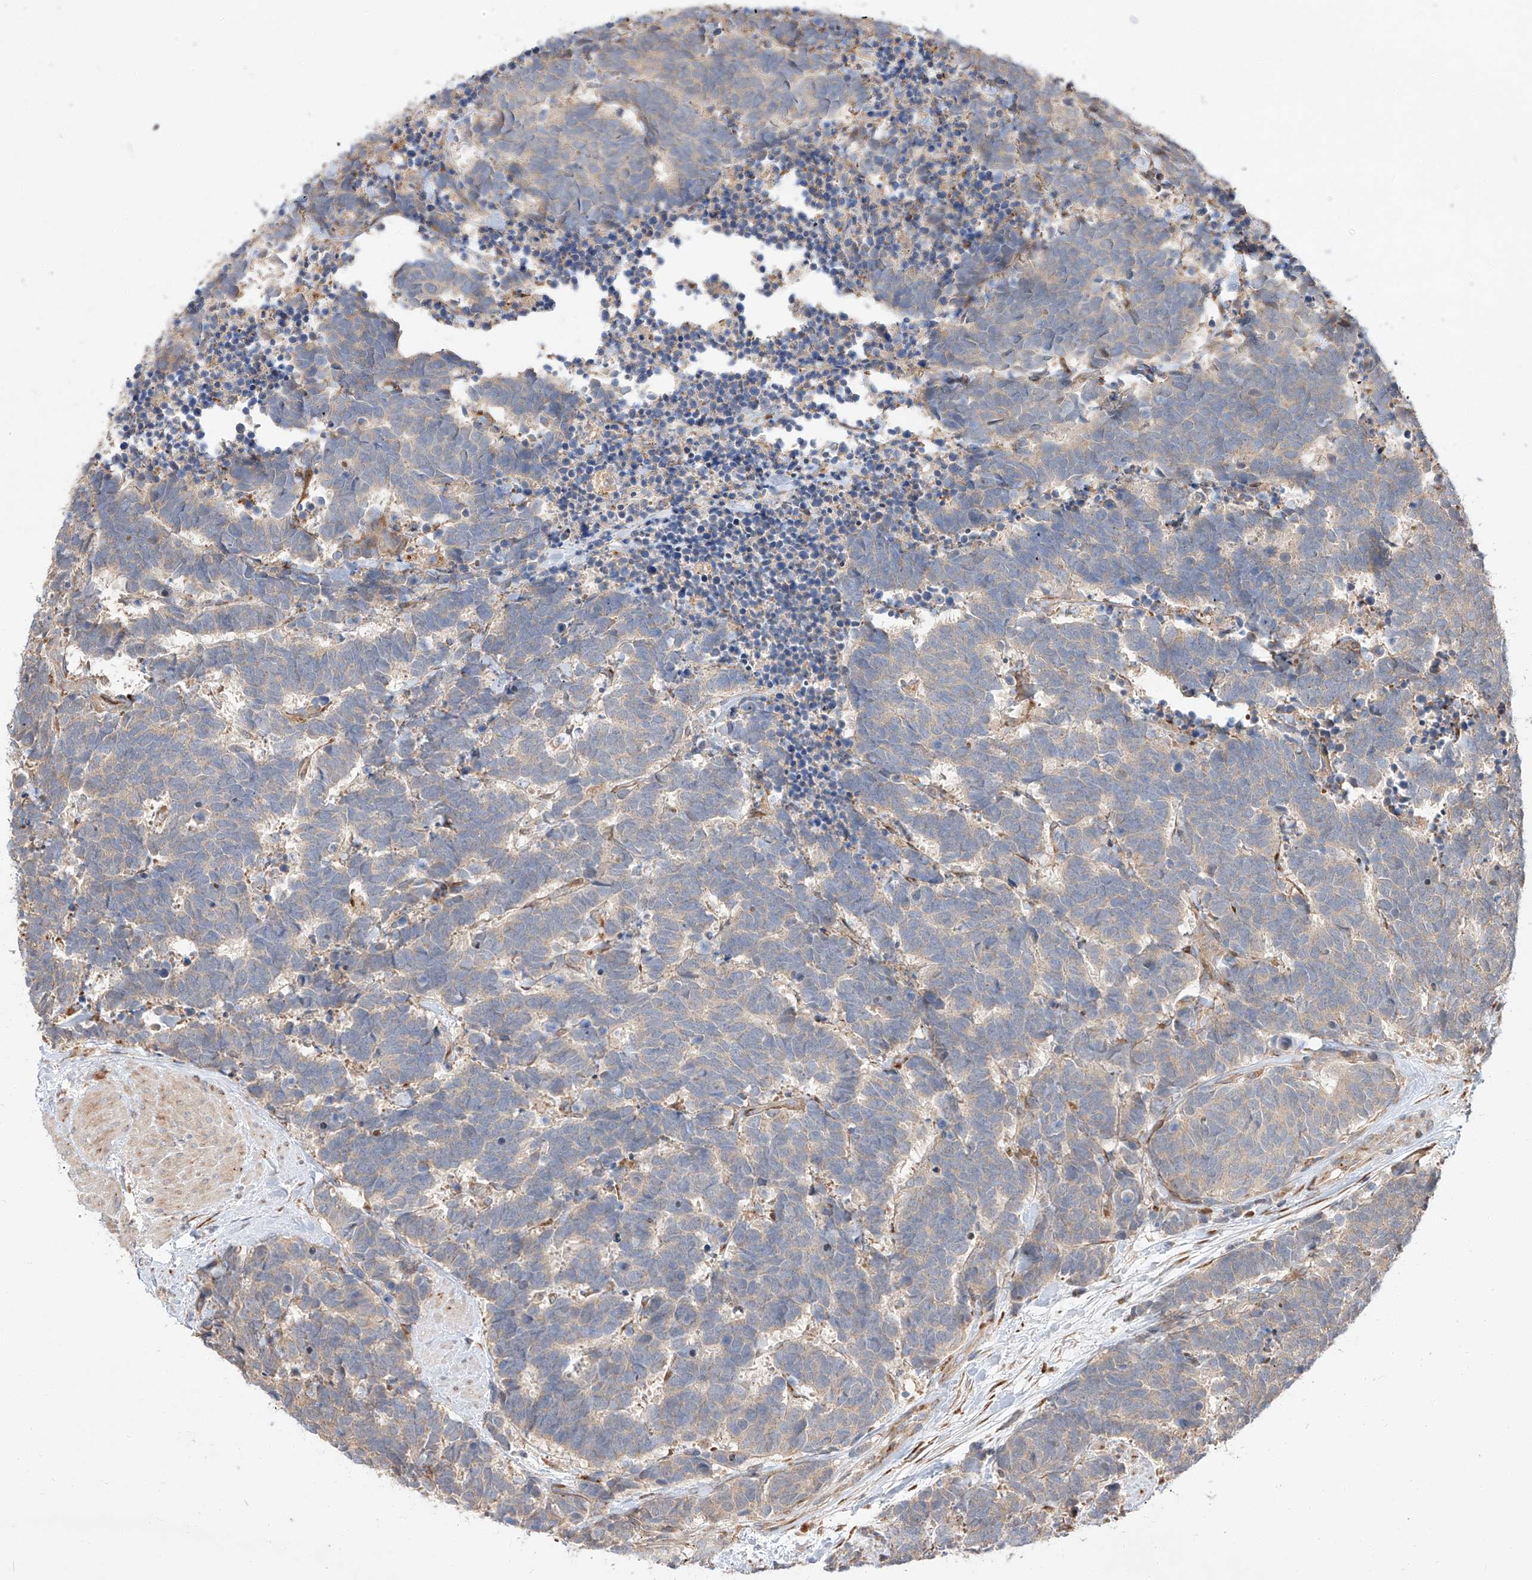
{"staining": {"intensity": "negative", "quantity": "none", "location": "none"}, "tissue": "carcinoid", "cell_type": "Tumor cells", "image_type": "cancer", "snomed": [{"axis": "morphology", "description": "Carcinoma, NOS"}, {"axis": "morphology", "description": "Carcinoid, malignant, NOS"}, {"axis": "topography", "description": "Urinary bladder"}], "caption": "This is a photomicrograph of immunohistochemistry (IHC) staining of carcinoid, which shows no expression in tumor cells. The staining was performed using DAB (3,3'-diaminobenzidine) to visualize the protein expression in brown, while the nuclei were stained in blue with hematoxylin (Magnification: 20x).", "gene": "DIRAS3", "patient": {"sex": "male", "age": 57}}